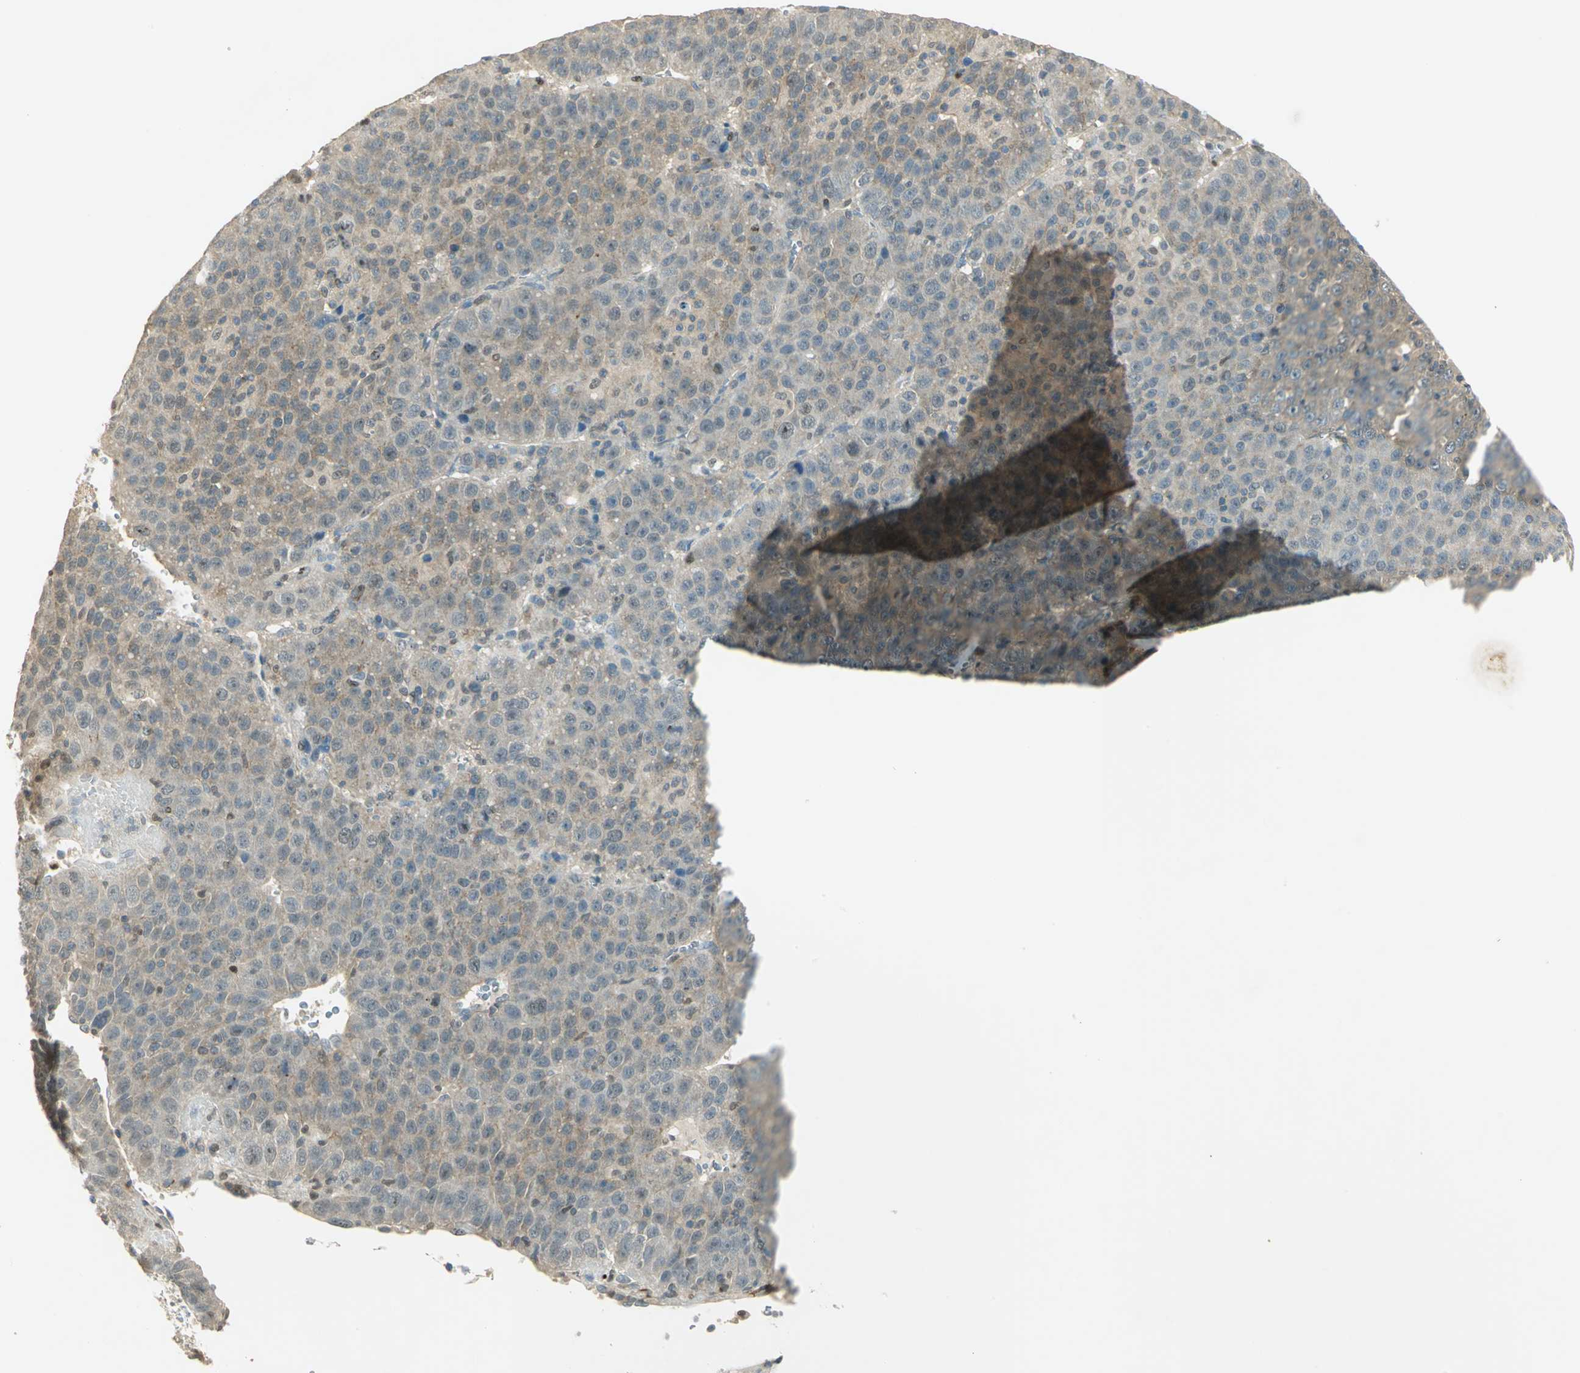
{"staining": {"intensity": "weak", "quantity": "25%-75%", "location": "cytoplasmic/membranous"}, "tissue": "liver cancer", "cell_type": "Tumor cells", "image_type": "cancer", "snomed": [{"axis": "morphology", "description": "Carcinoma, Hepatocellular, NOS"}, {"axis": "topography", "description": "Liver"}], "caption": "Protein staining of liver cancer tissue demonstrates weak cytoplasmic/membranous staining in approximately 25%-75% of tumor cells. (brown staining indicates protein expression, while blue staining denotes nuclei).", "gene": "BIRC2", "patient": {"sex": "female", "age": 53}}